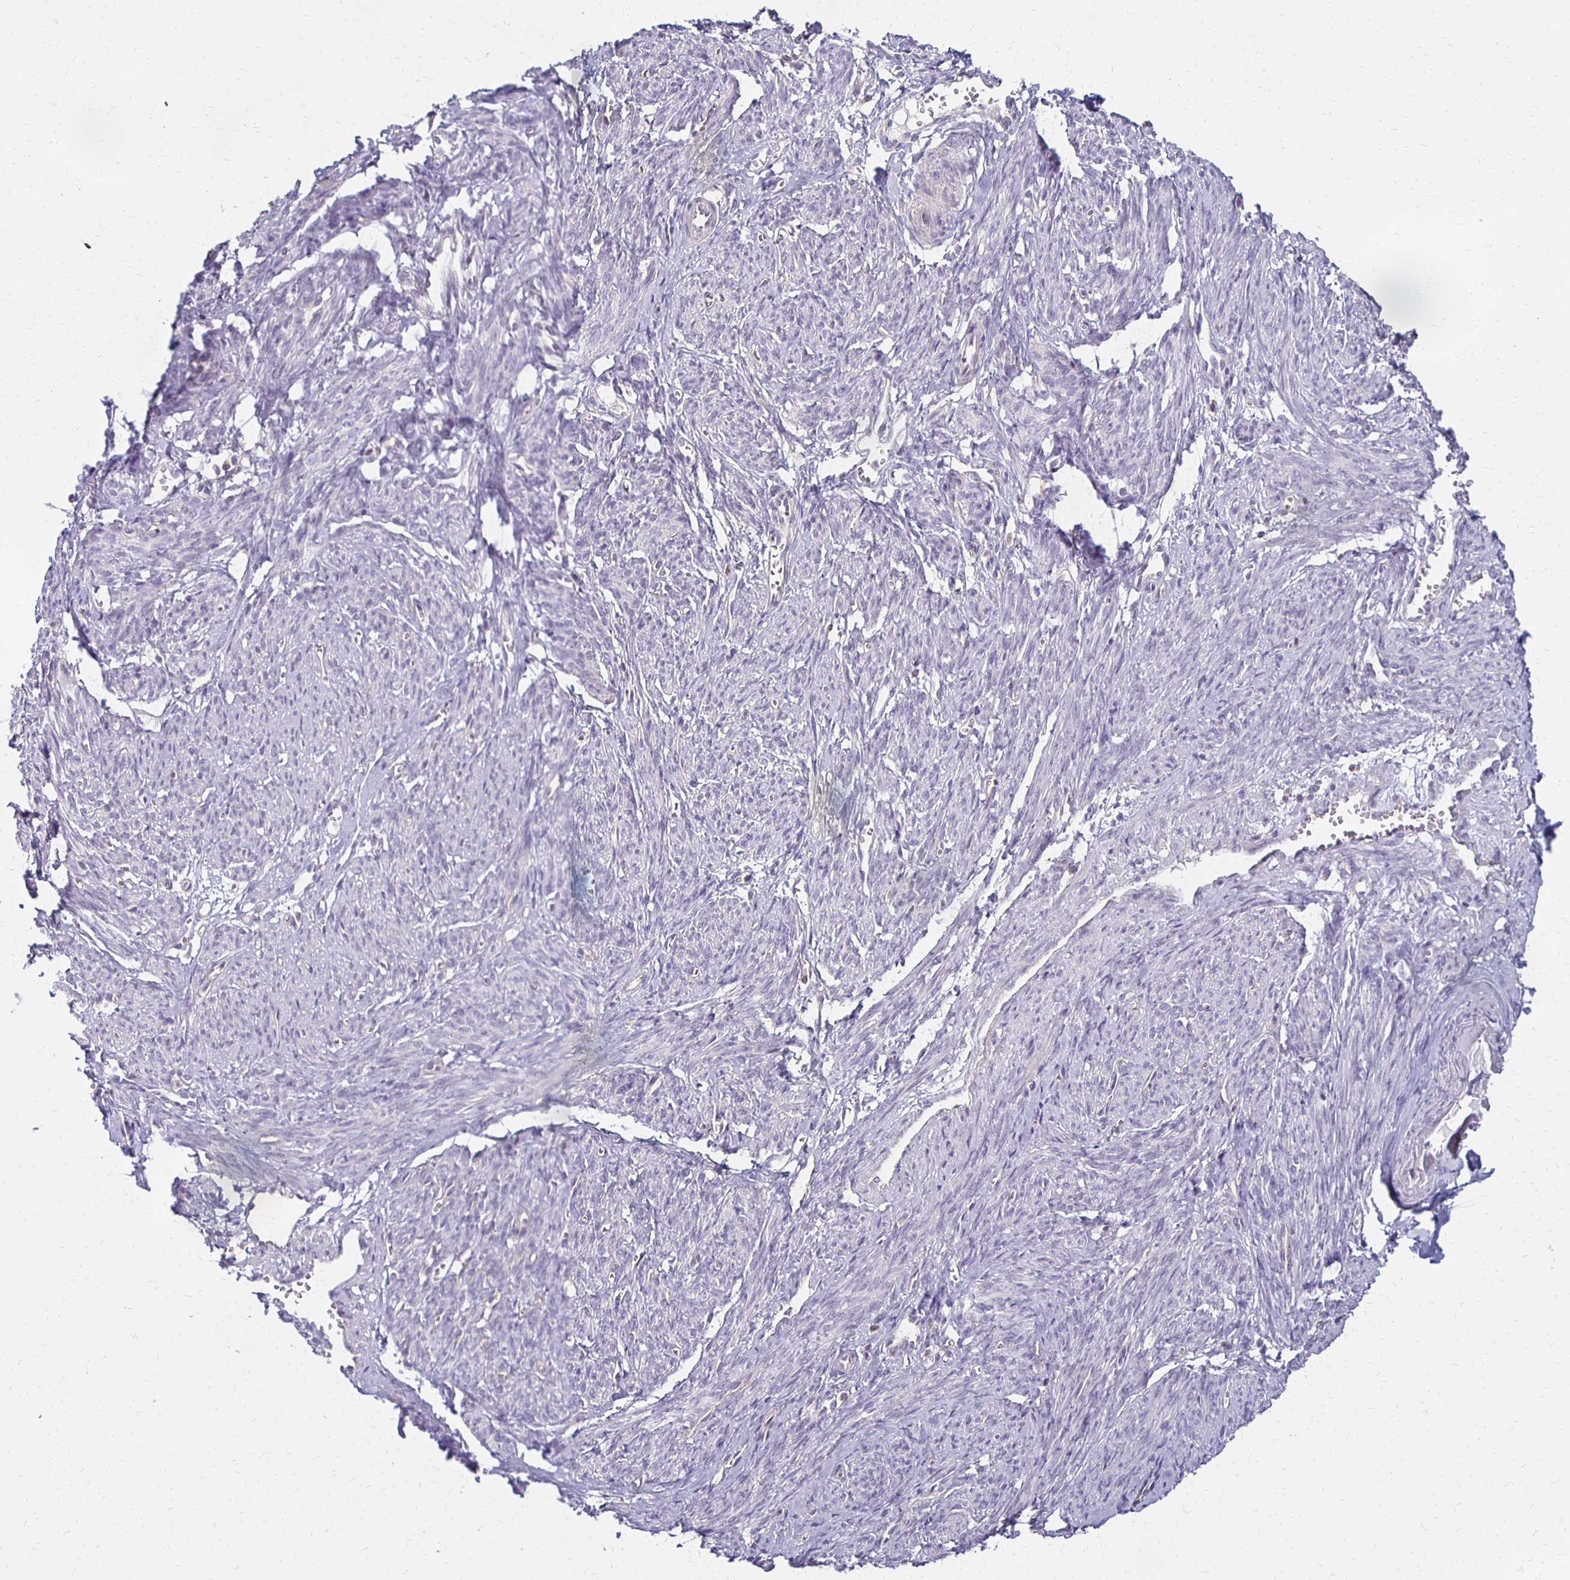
{"staining": {"intensity": "negative", "quantity": "none", "location": "none"}, "tissue": "smooth muscle", "cell_type": "Smooth muscle cells", "image_type": "normal", "snomed": [{"axis": "morphology", "description": "Normal tissue, NOS"}, {"axis": "topography", "description": "Smooth muscle"}], "caption": "IHC image of unremarkable smooth muscle: smooth muscle stained with DAB shows no significant protein expression in smooth muscle cells.", "gene": "GPX4", "patient": {"sex": "female", "age": 65}}